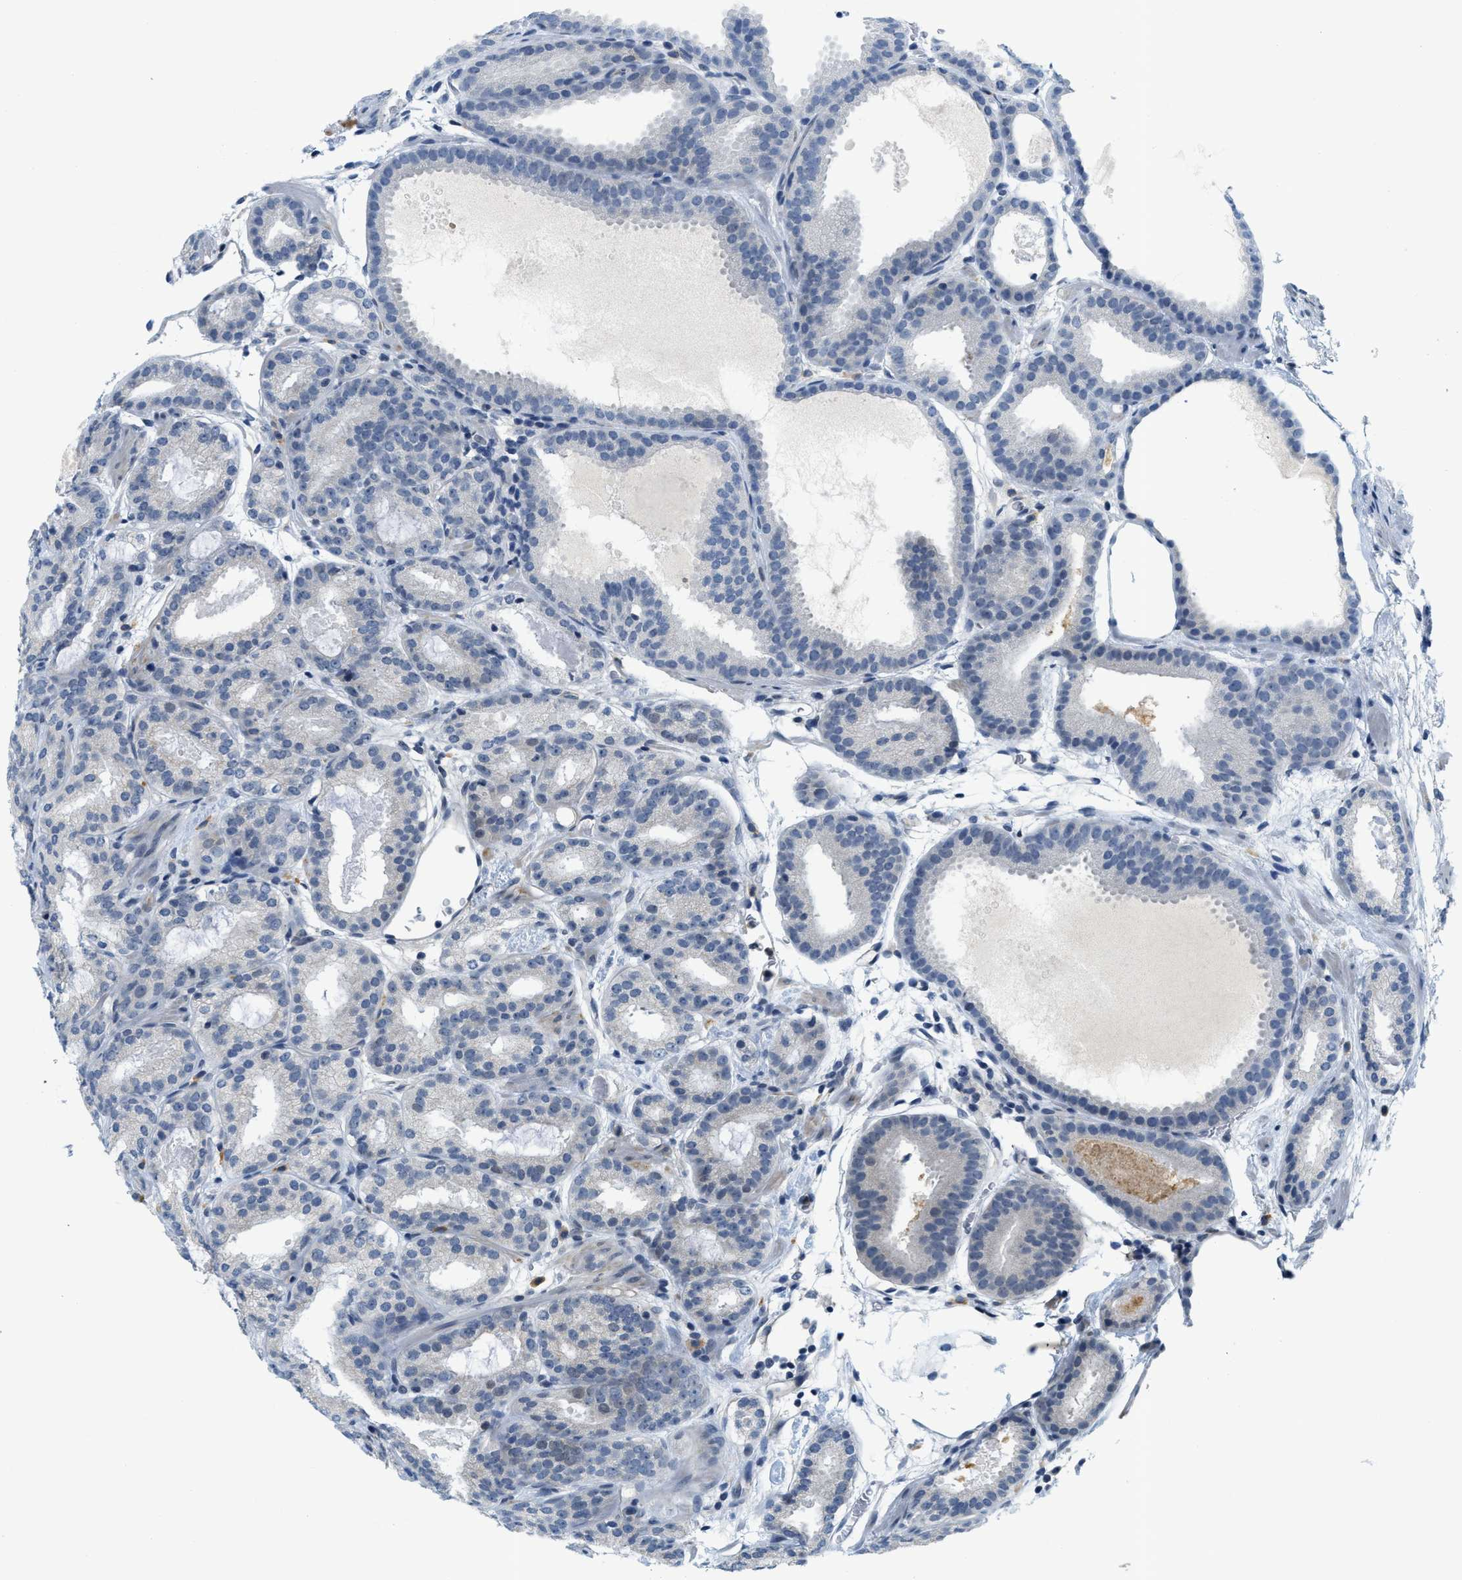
{"staining": {"intensity": "weak", "quantity": "<25%", "location": "cytoplasmic/membranous,nuclear"}, "tissue": "prostate cancer", "cell_type": "Tumor cells", "image_type": "cancer", "snomed": [{"axis": "morphology", "description": "Adenocarcinoma, Low grade"}, {"axis": "topography", "description": "Prostate"}], "caption": "A high-resolution photomicrograph shows immunohistochemistry (IHC) staining of prostate low-grade adenocarcinoma, which demonstrates no significant staining in tumor cells.", "gene": "KMT2A", "patient": {"sex": "male", "age": 69}}